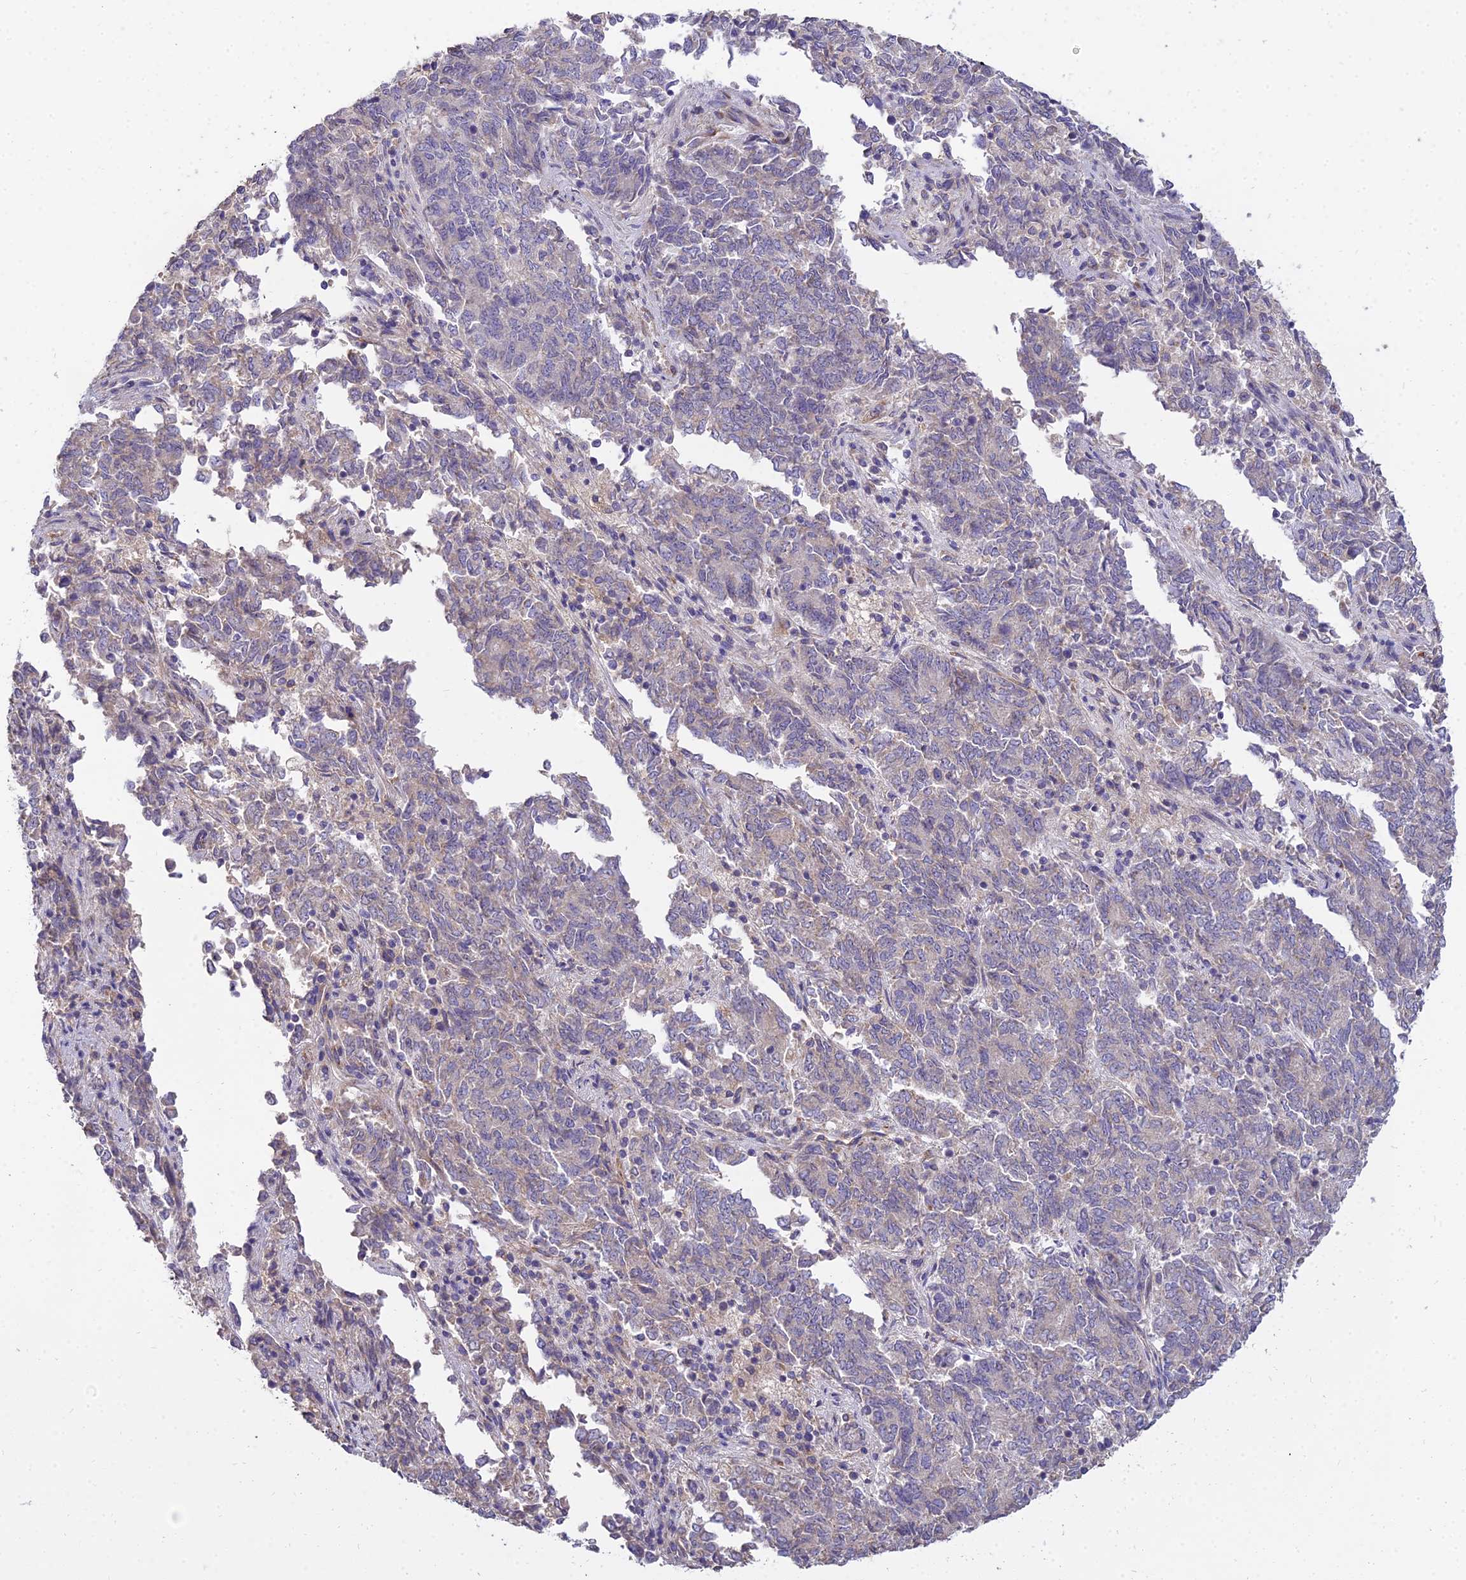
{"staining": {"intensity": "weak", "quantity": "25%-75%", "location": "cytoplasmic/membranous"}, "tissue": "endometrial cancer", "cell_type": "Tumor cells", "image_type": "cancer", "snomed": [{"axis": "morphology", "description": "Adenocarcinoma, NOS"}, {"axis": "topography", "description": "Endometrium"}], "caption": "Protein staining by IHC displays weak cytoplasmic/membranous staining in approximately 25%-75% of tumor cells in endometrial cancer. The staining is performed using DAB (3,3'-diaminobenzidine) brown chromogen to label protein expression. The nuclei are counter-stained blue using hematoxylin.", "gene": "ARL8B", "patient": {"sex": "female", "age": 80}}